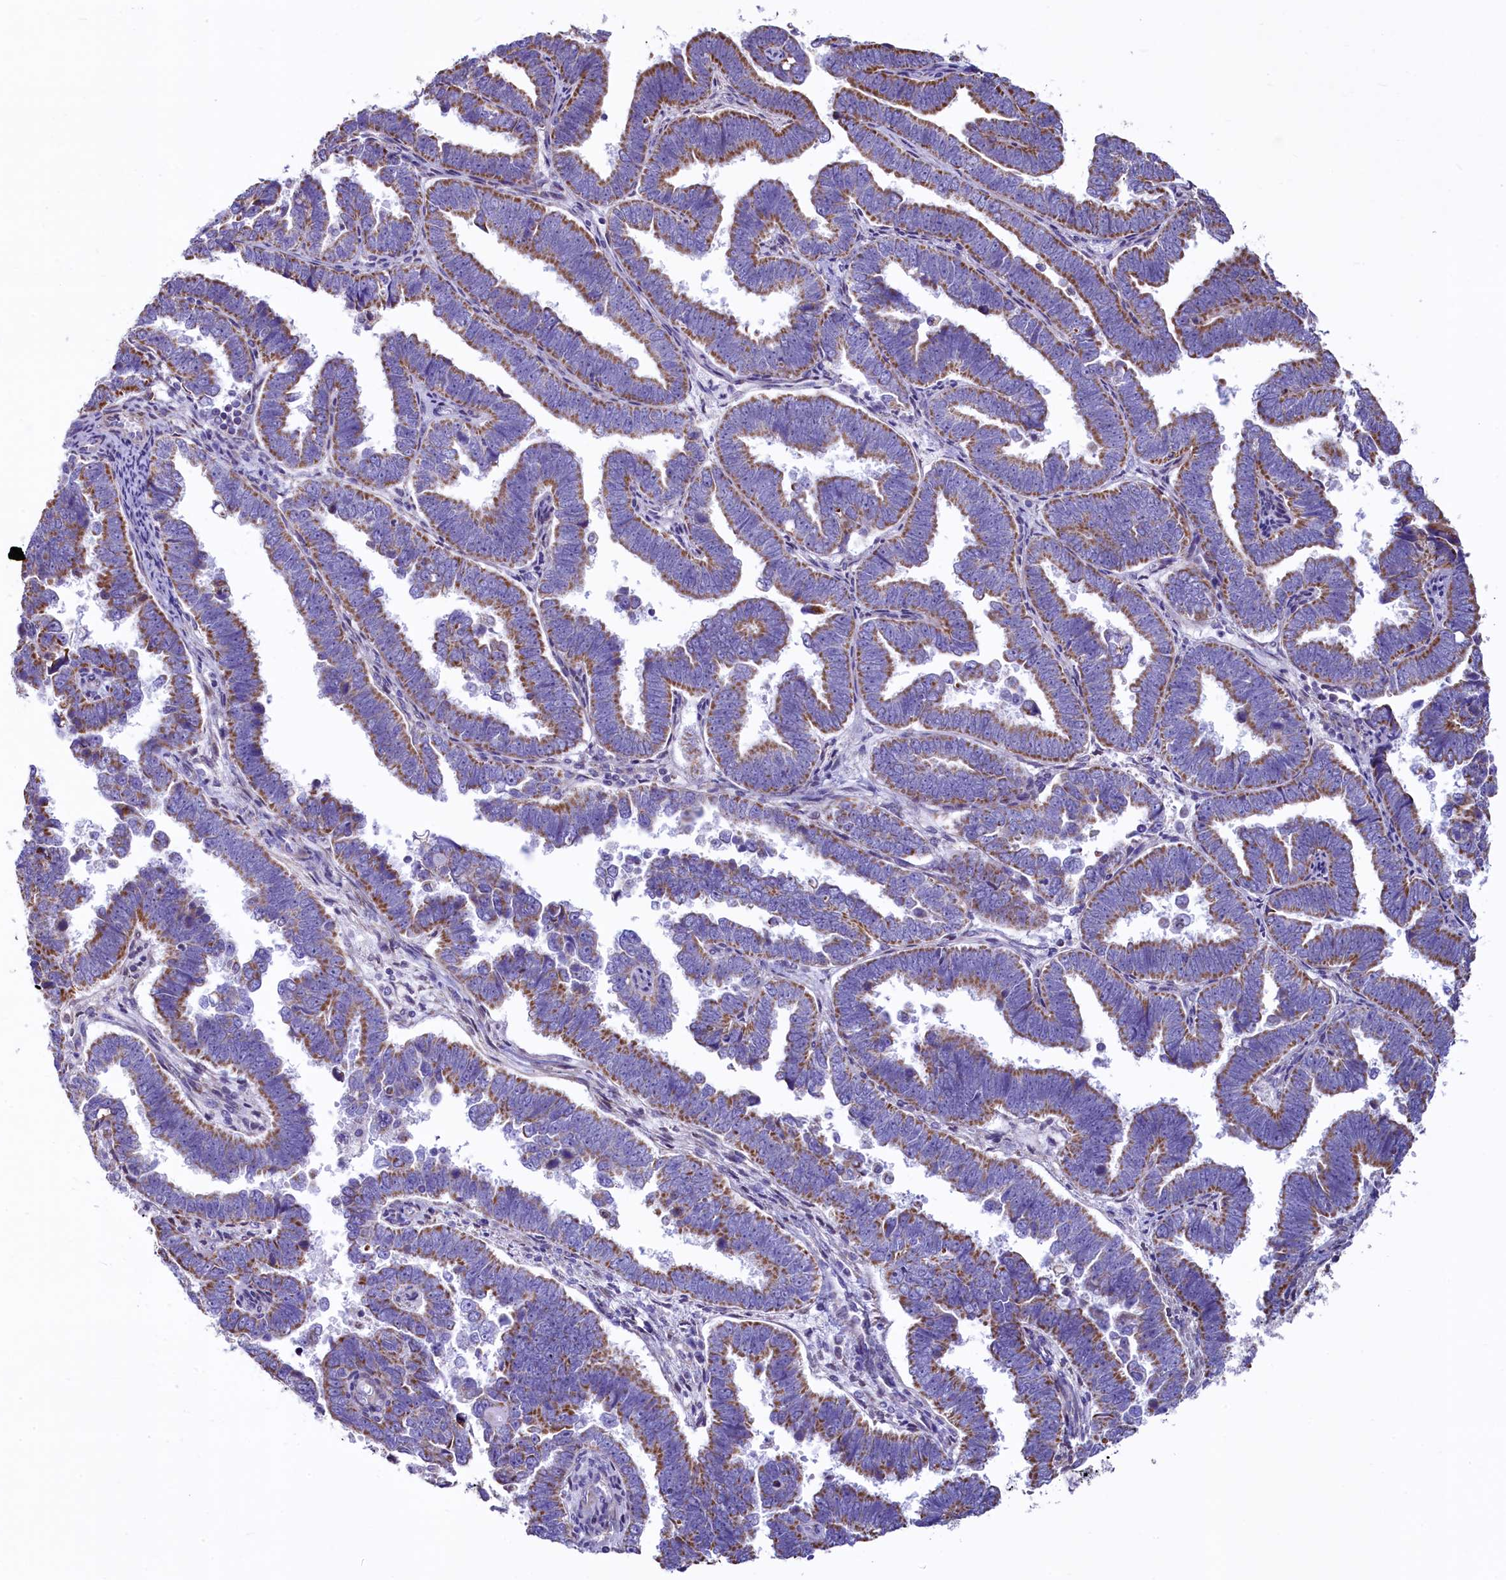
{"staining": {"intensity": "moderate", "quantity": ">75%", "location": "cytoplasmic/membranous"}, "tissue": "endometrial cancer", "cell_type": "Tumor cells", "image_type": "cancer", "snomed": [{"axis": "morphology", "description": "Adenocarcinoma, NOS"}, {"axis": "topography", "description": "Endometrium"}], "caption": "The photomicrograph shows immunohistochemical staining of endometrial cancer. There is moderate cytoplasmic/membranous positivity is identified in approximately >75% of tumor cells.", "gene": "VWCE", "patient": {"sex": "female", "age": 75}}